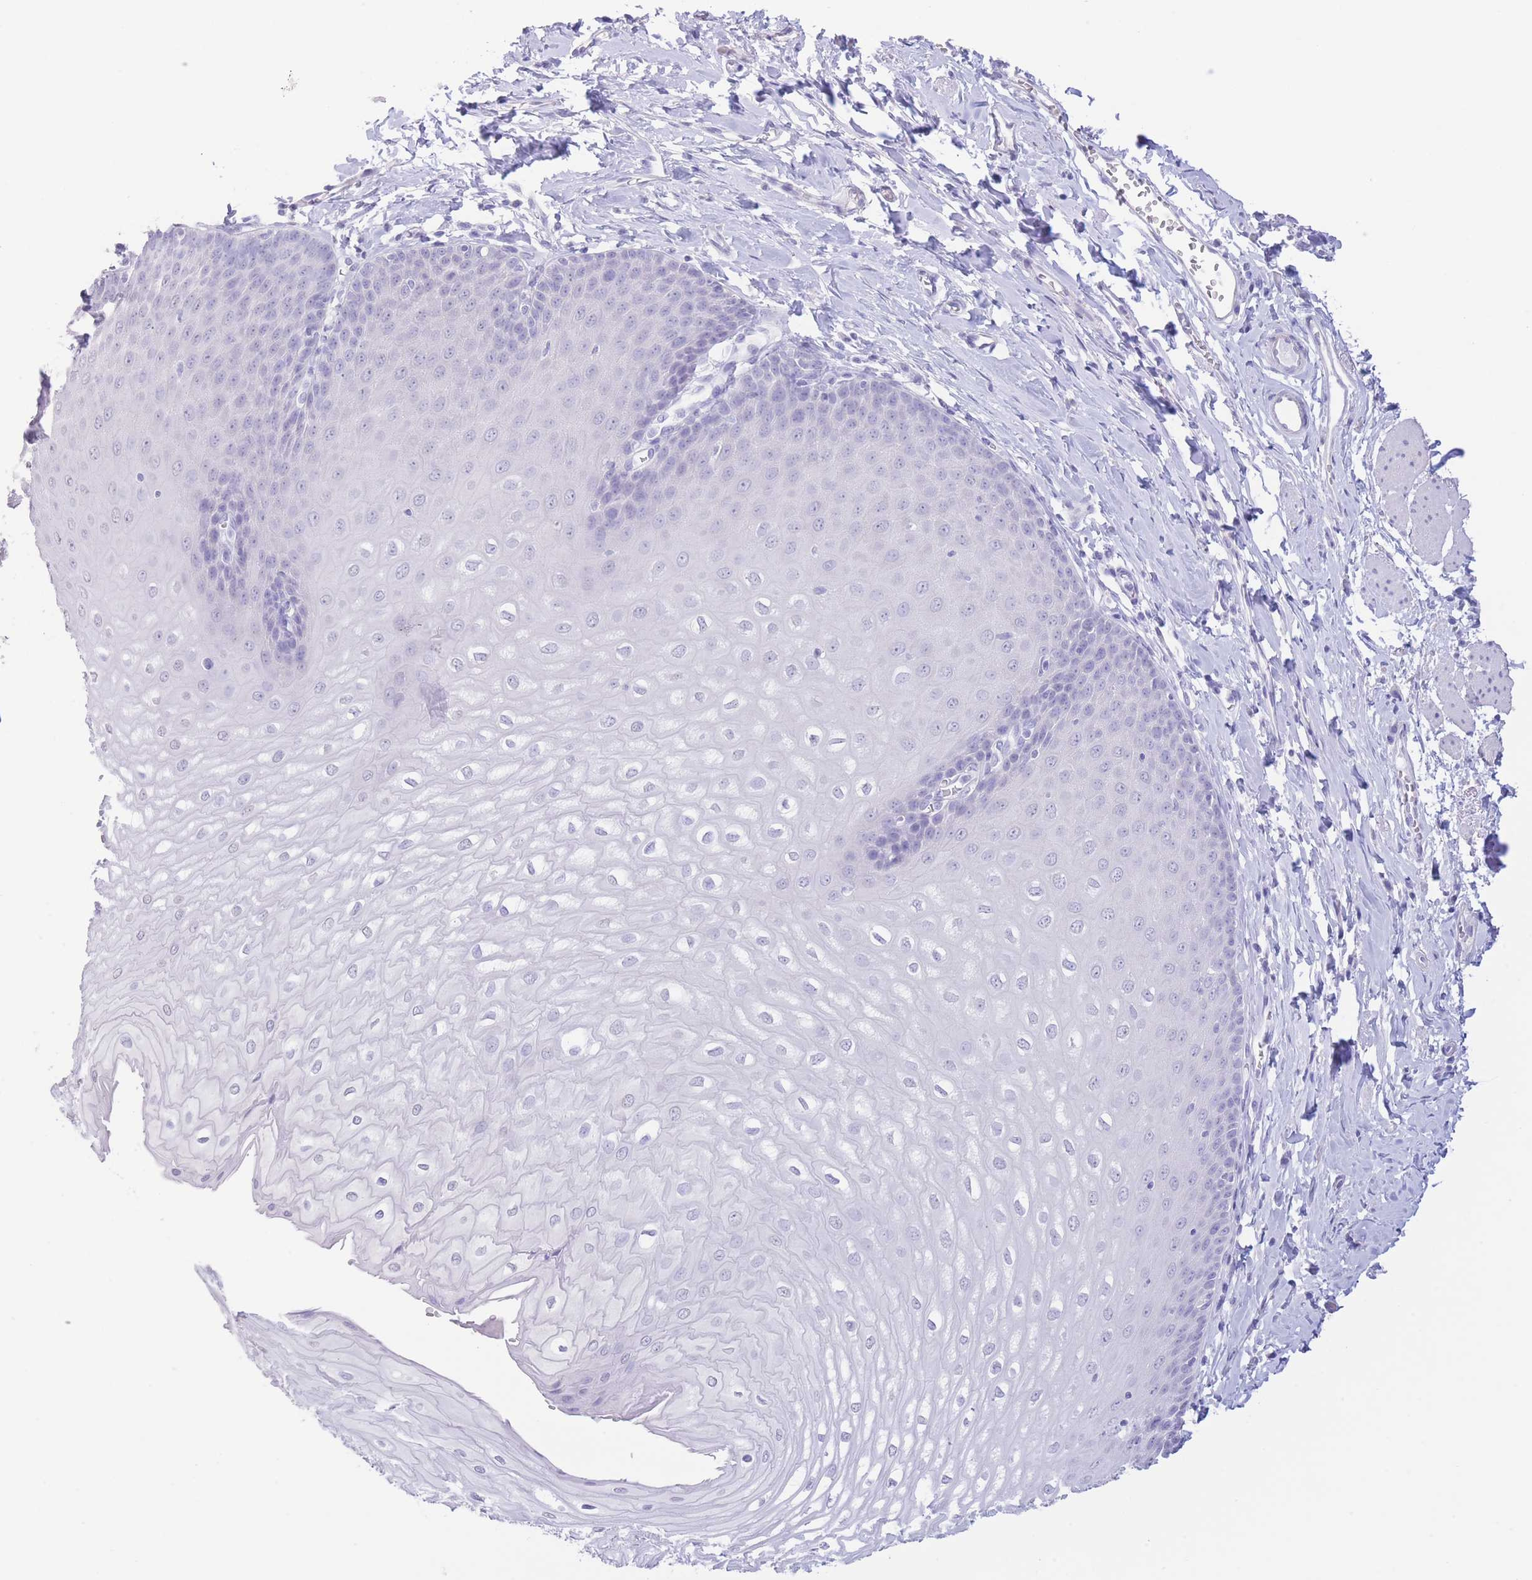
{"staining": {"intensity": "negative", "quantity": "none", "location": "none"}, "tissue": "esophagus", "cell_type": "Squamous epithelial cells", "image_type": "normal", "snomed": [{"axis": "morphology", "description": "Normal tissue, NOS"}, {"axis": "topography", "description": "Esophagus"}], "caption": "High power microscopy micrograph of an immunohistochemistry photomicrograph of benign esophagus, revealing no significant expression in squamous epithelial cells.", "gene": "PKLR", "patient": {"sex": "male", "age": 70}}